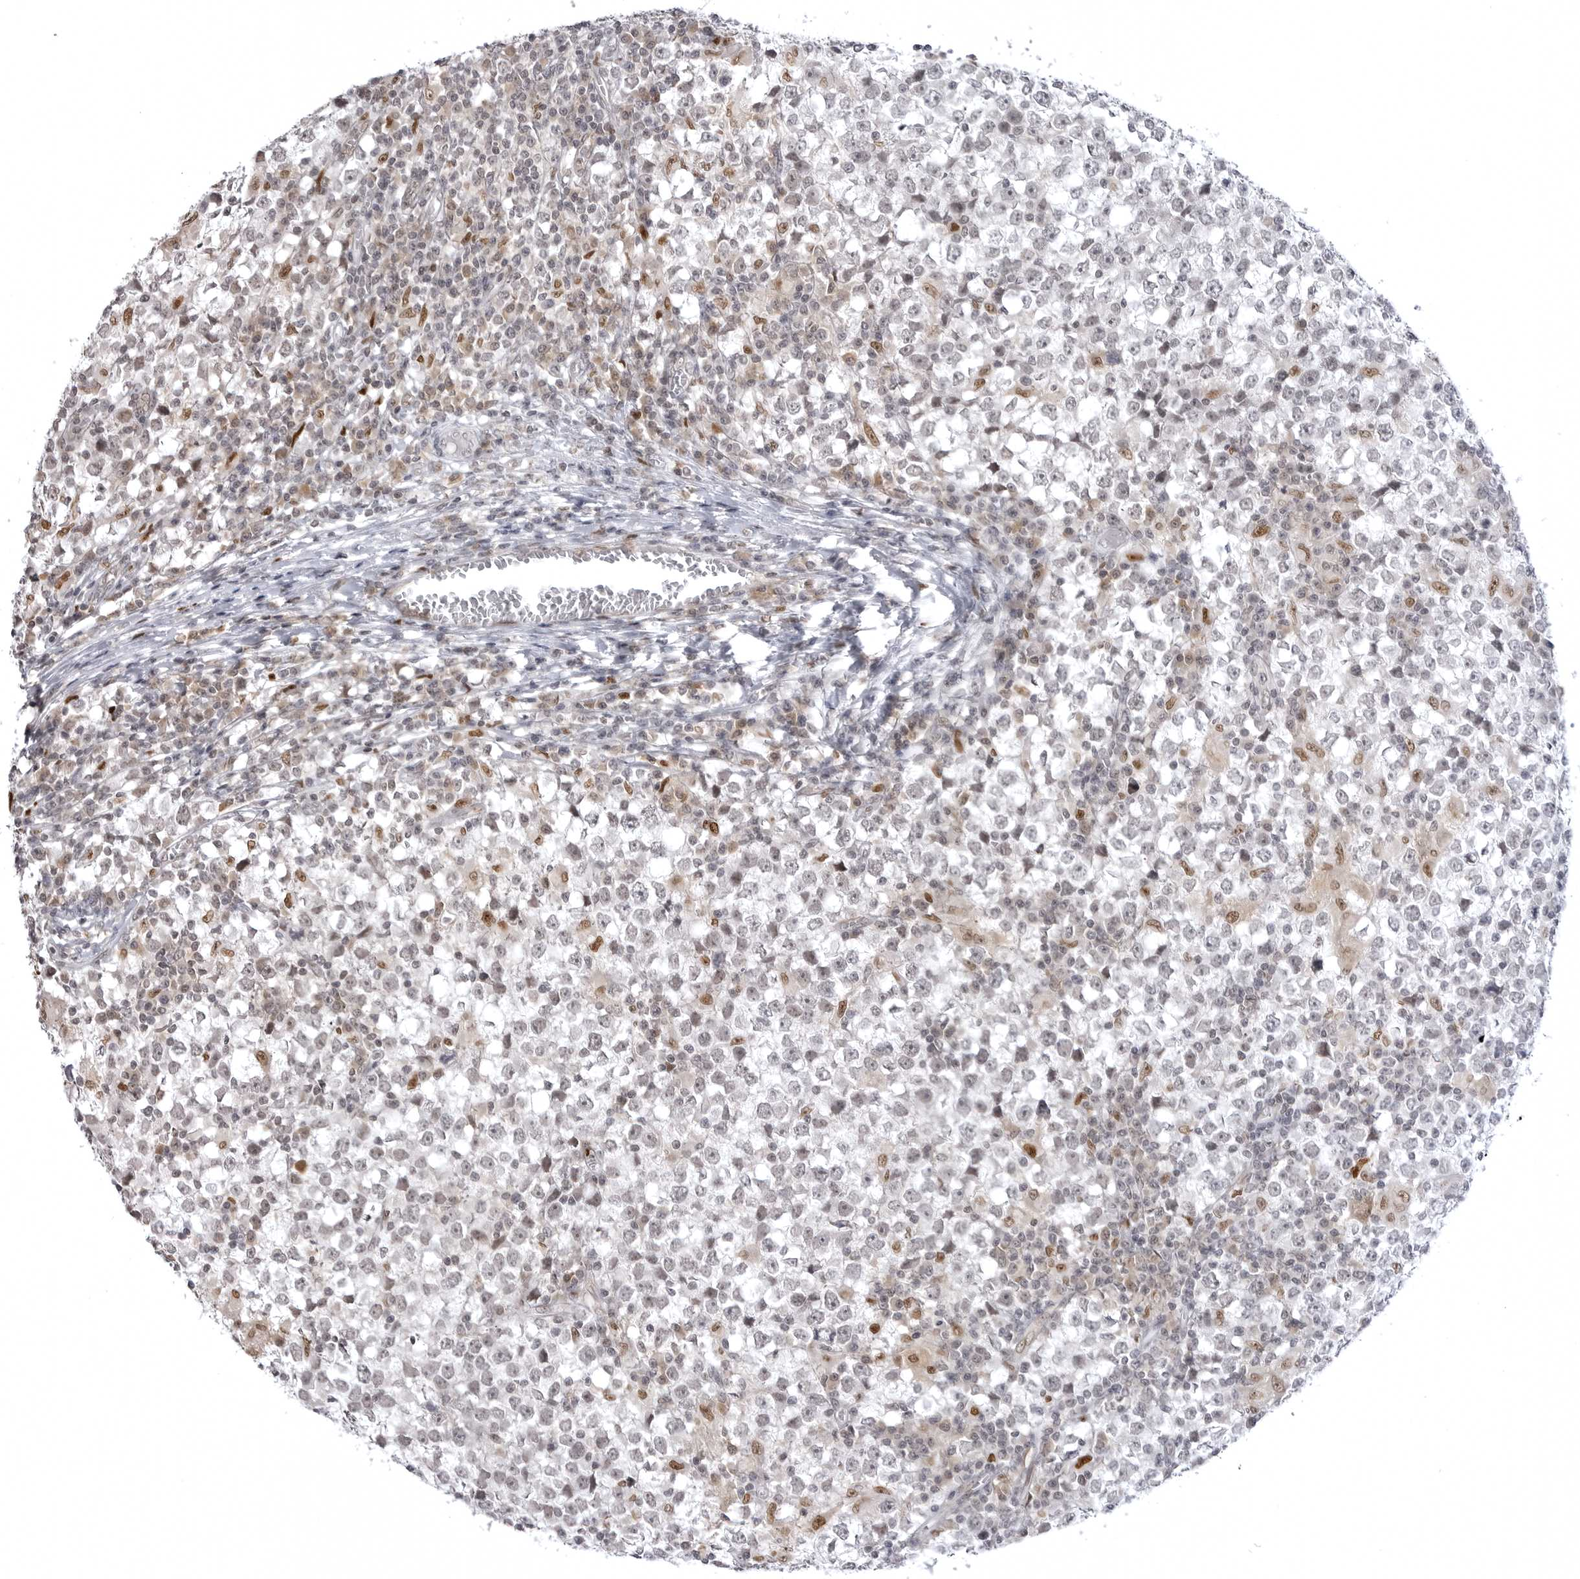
{"staining": {"intensity": "moderate", "quantity": "<25%", "location": "nuclear"}, "tissue": "testis cancer", "cell_type": "Tumor cells", "image_type": "cancer", "snomed": [{"axis": "morphology", "description": "Seminoma, NOS"}, {"axis": "topography", "description": "Testis"}], "caption": "Moderate nuclear expression for a protein is appreciated in approximately <25% of tumor cells of testis cancer (seminoma) using immunohistochemistry.", "gene": "PTK2B", "patient": {"sex": "male", "age": 65}}